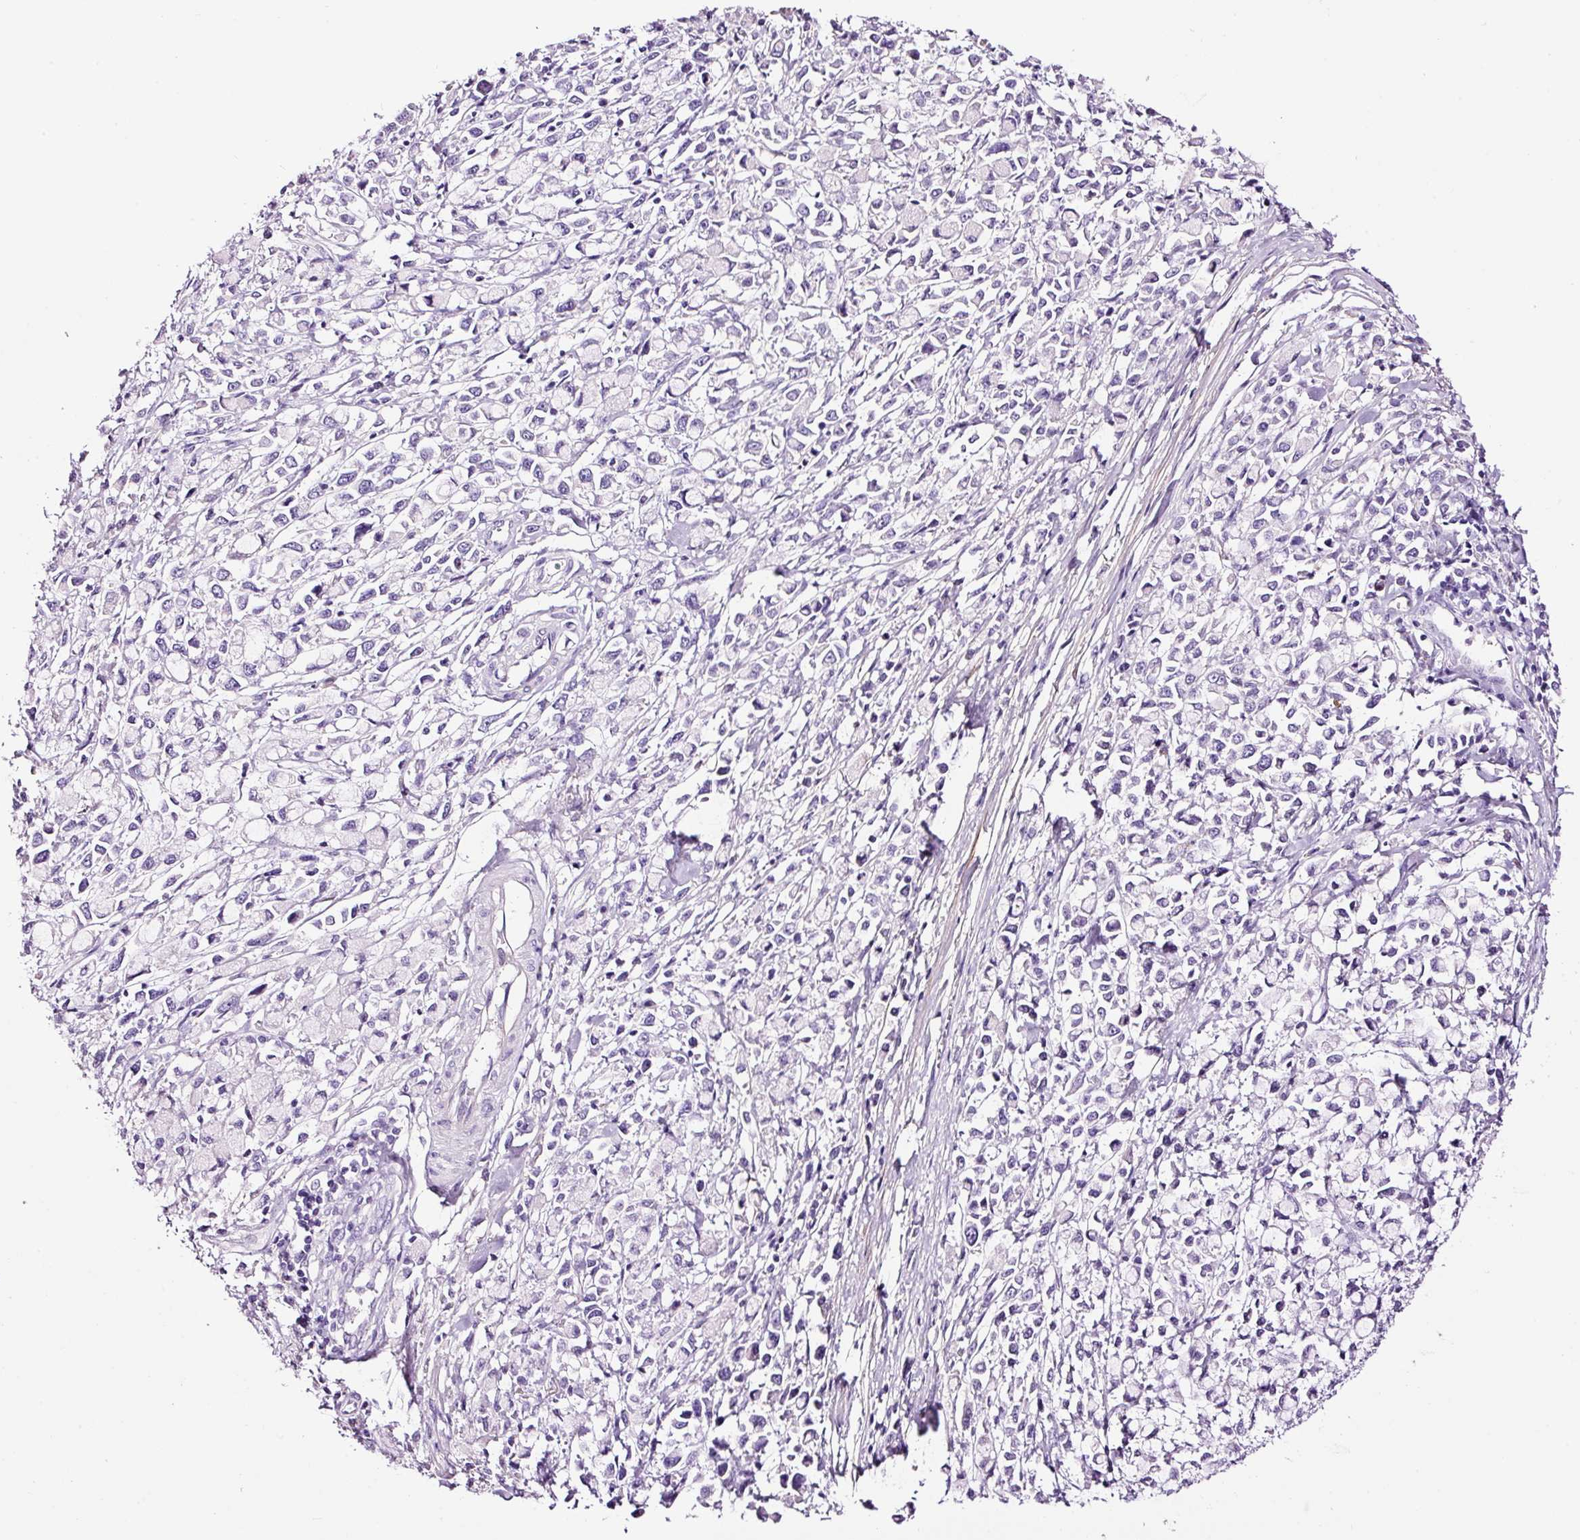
{"staining": {"intensity": "negative", "quantity": "none", "location": "none"}, "tissue": "stomach cancer", "cell_type": "Tumor cells", "image_type": "cancer", "snomed": [{"axis": "morphology", "description": "Adenocarcinoma, NOS"}, {"axis": "topography", "description": "Stomach"}], "caption": "Tumor cells show no significant expression in stomach cancer. (DAB immunohistochemistry (IHC) visualized using brightfield microscopy, high magnification).", "gene": "PAM", "patient": {"sex": "female", "age": 81}}